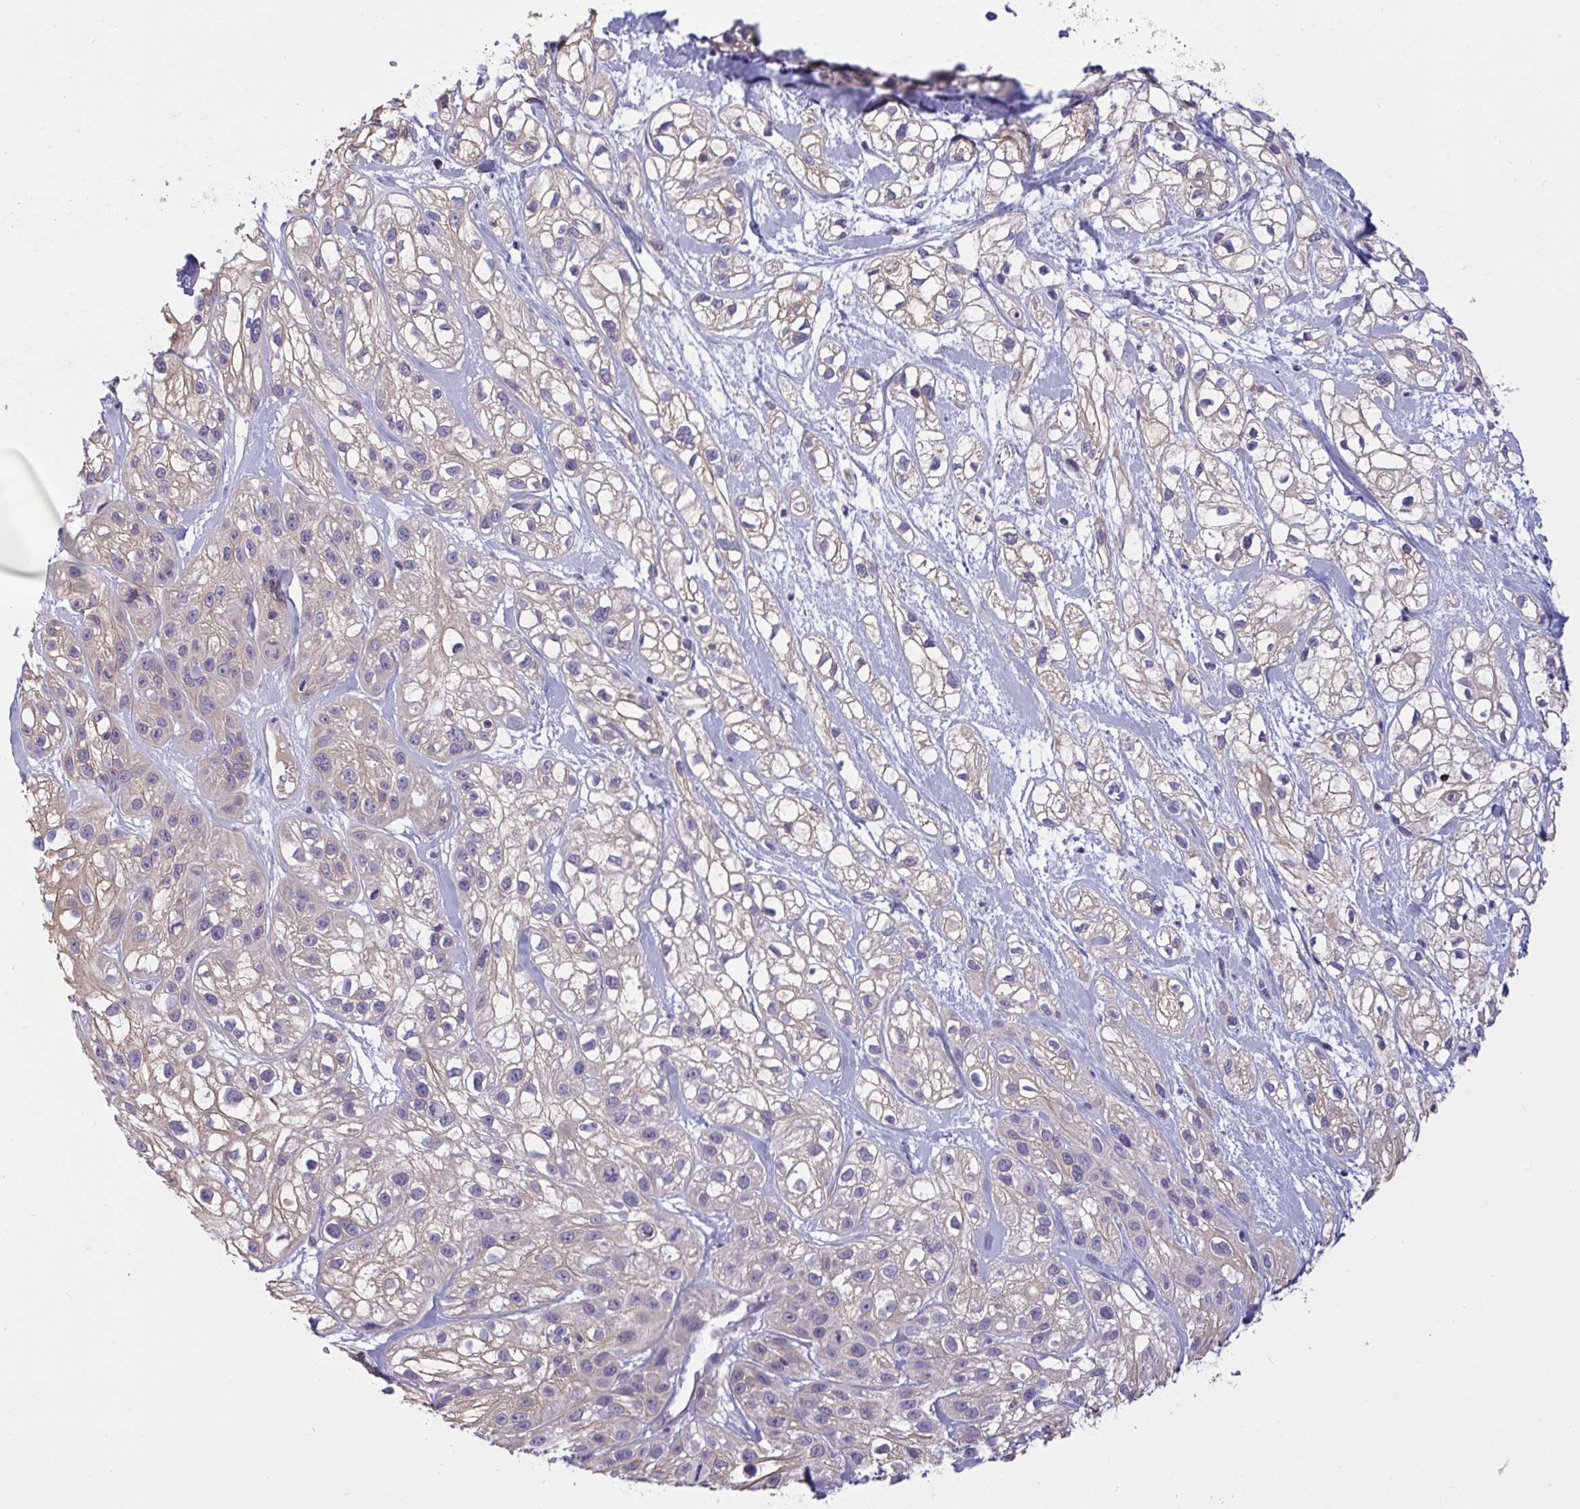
{"staining": {"intensity": "negative", "quantity": "none", "location": "none"}, "tissue": "skin cancer", "cell_type": "Tumor cells", "image_type": "cancer", "snomed": [{"axis": "morphology", "description": "Squamous cell carcinoma, NOS"}, {"axis": "topography", "description": "Skin"}], "caption": "This histopathology image is of skin cancer (squamous cell carcinoma) stained with immunohistochemistry to label a protein in brown with the nuclei are counter-stained blue. There is no staining in tumor cells. Brightfield microscopy of immunohistochemistry stained with DAB (brown) and hematoxylin (blue), captured at high magnification.", "gene": "TMEM41A", "patient": {"sex": "male", "age": 82}}